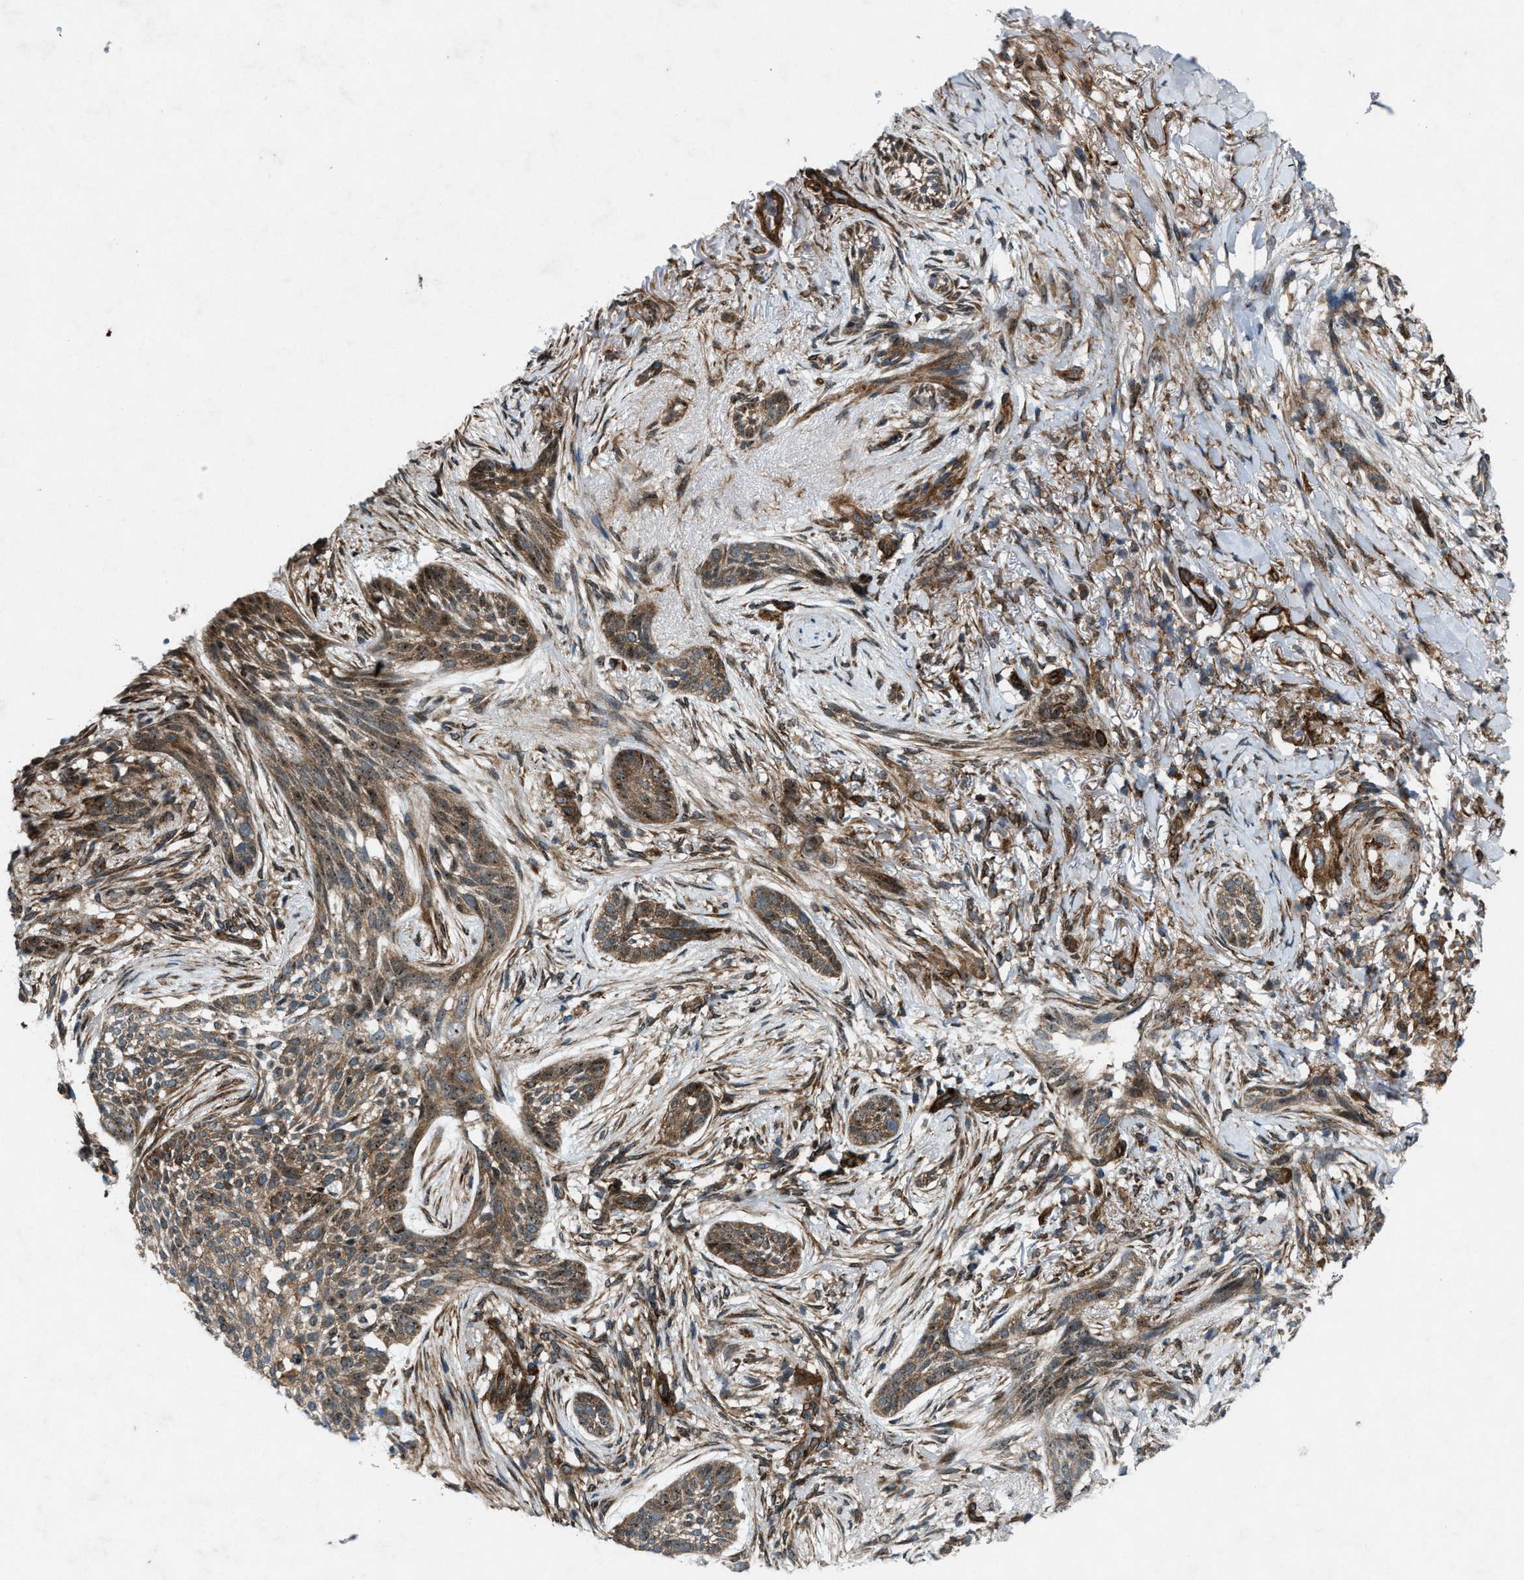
{"staining": {"intensity": "moderate", "quantity": ">75%", "location": "cytoplasmic/membranous,nuclear"}, "tissue": "skin cancer", "cell_type": "Tumor cells", "image_type": "cancer", "snomed": [{"axis": "morphology", "description": "Basal cell carcinoma"}, {"axis": "topography", "description": "Skin"}], "caption": "IHC photomicrograph of neoplastic tissue: human skin basal cell carcinoma stained using immunohistochemistry exhibits medium levels of moderate protein expression localized specifically in the cytoplasmic/membranous and nuclear of tumor cells, appearing as a cytoplasmic/membranous and nuclear brown color.", "gene": "URGCP", "patient": {"sex": "female", "age": 88}}